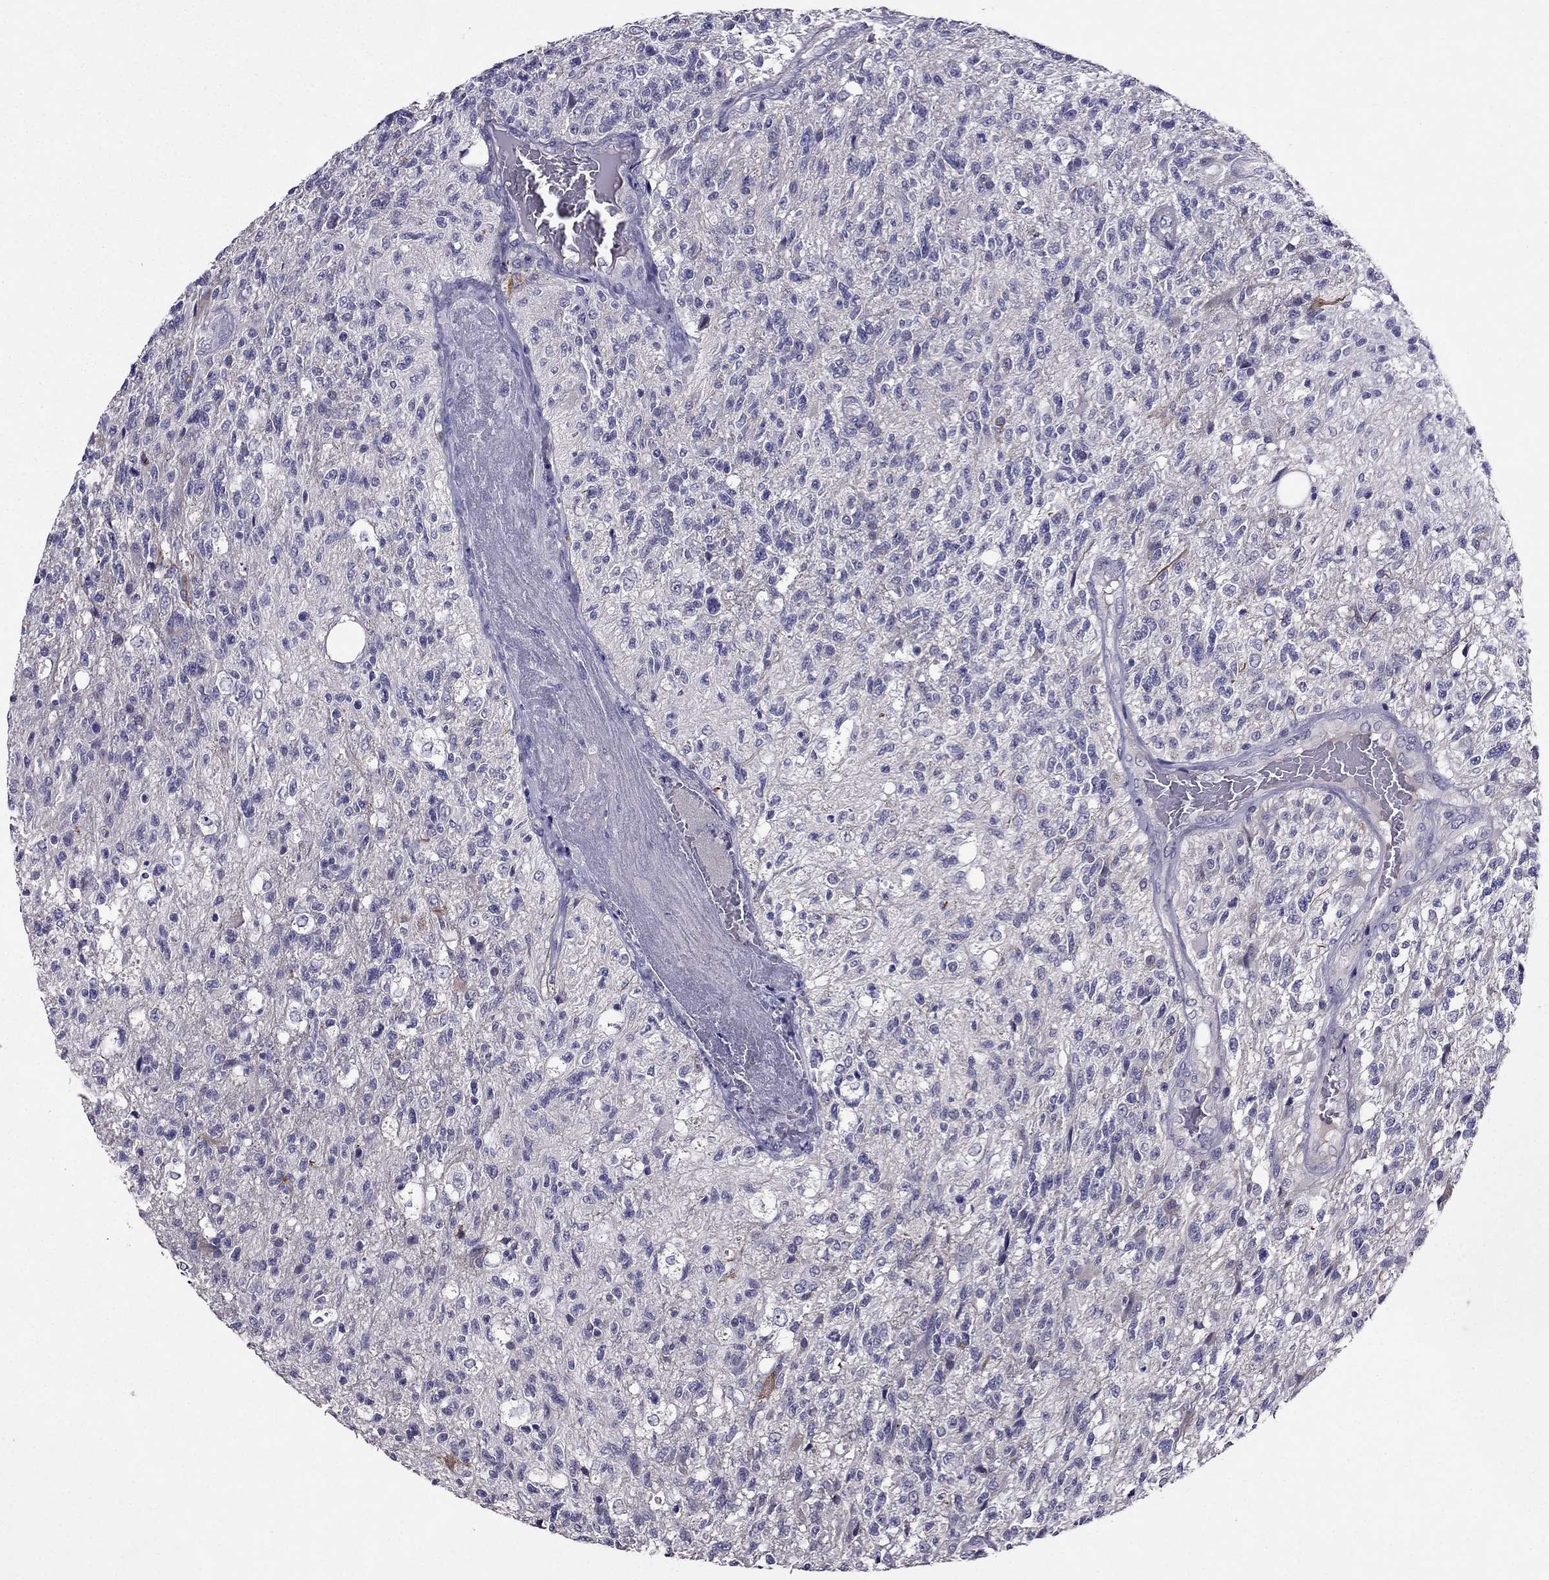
{"staining": {"intensity": "negative", "quantity": "none", "location": "none"}, "tissue": "glioma", "cell_type": "Tumor cells", "image_type": "cancer", "snomed": [{"axis": "morphology", "description": "Glioma, malignant, High grade"}, {"axis": "topography", "description": "Brain"}], "caption": "The immunohistochemistry image has no significant positivity in tumor cells of malignant high-grade glioma tissue.", "gene": "DUSP15", "patient": {"sex": "male", "age": 56}}